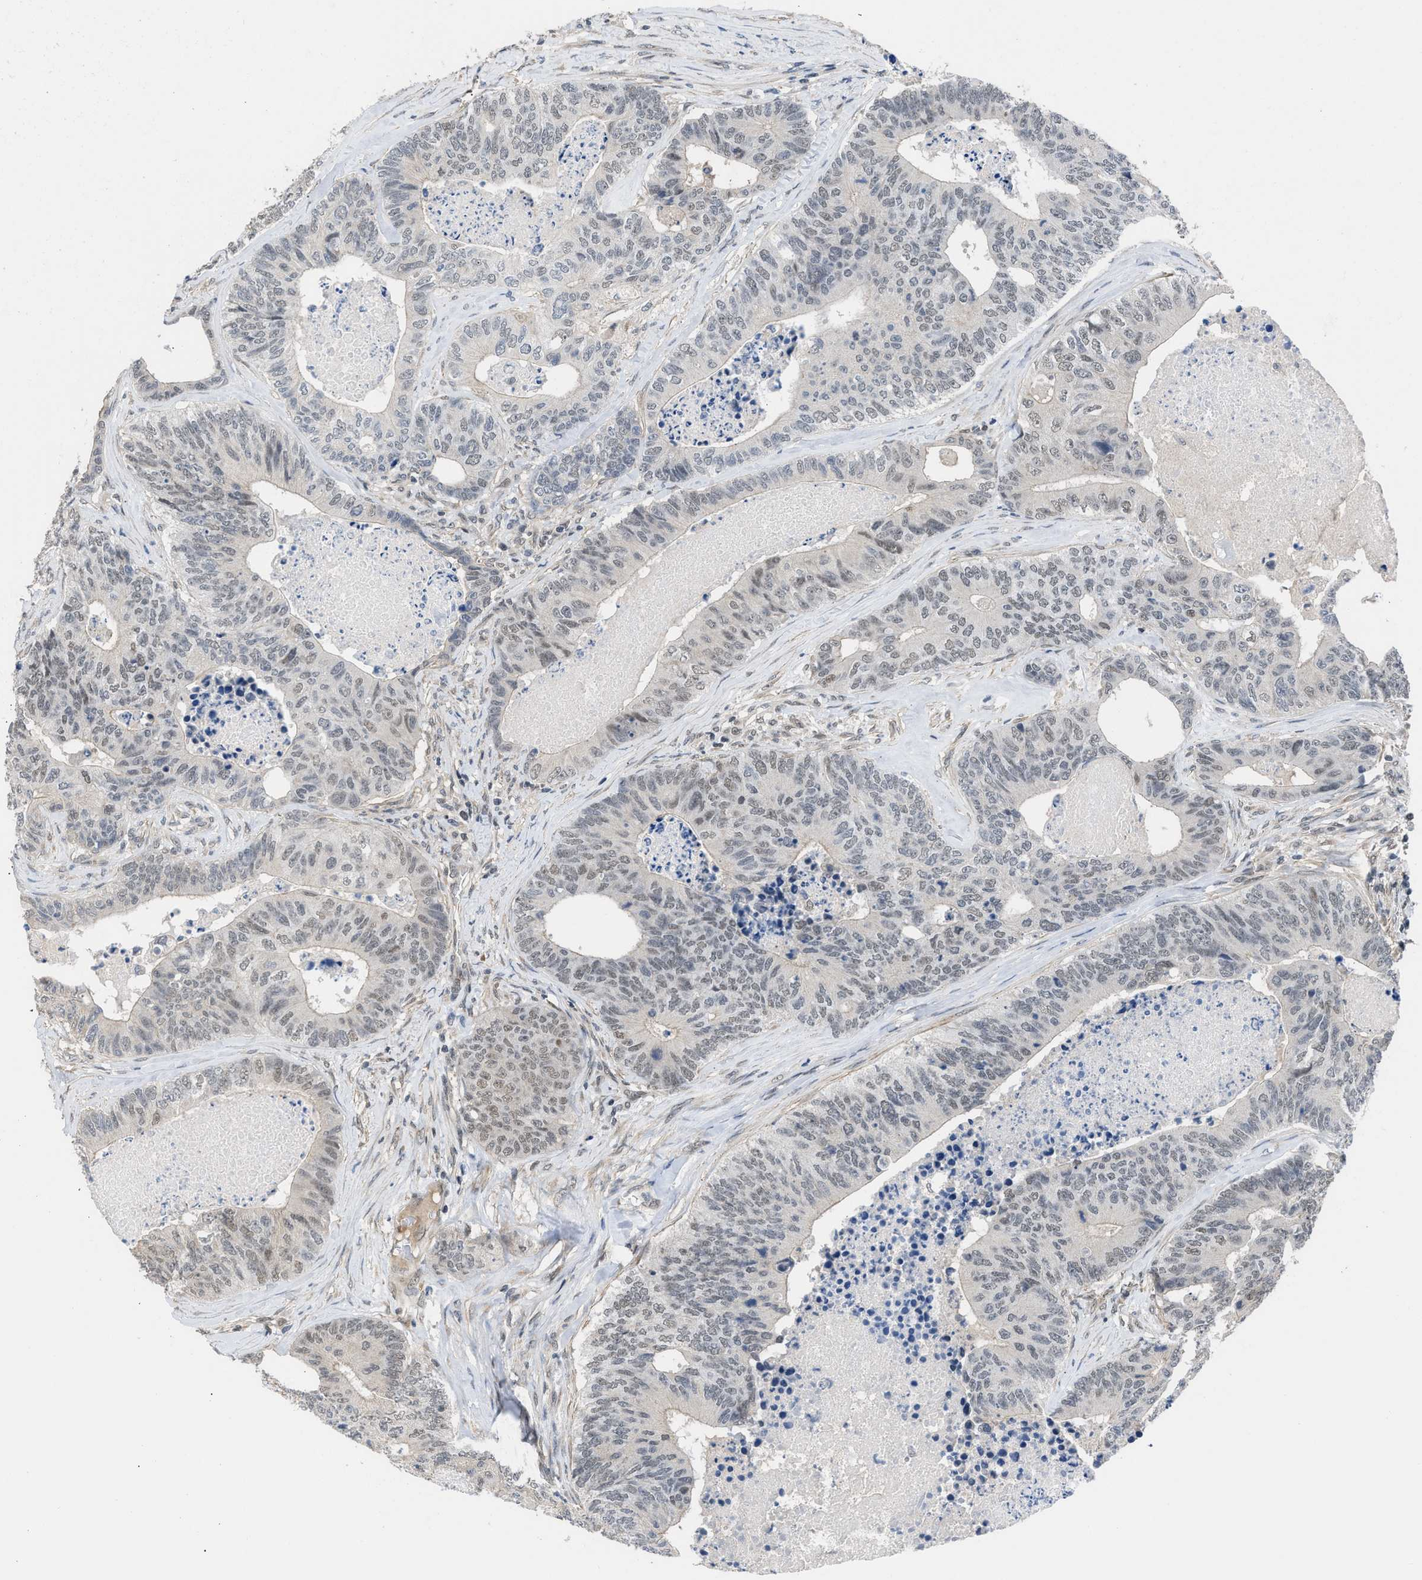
{"staining": {"intensity": "weak", "quantity": "25%-75%", "location": "nuclear"}, "tissue": "colorectal cancer", "cell_type": "Tumor cells", "image_type": "cancer", "snomed": [{"axis": "morphology", "description": "Adenocarcinoma, NOS"}, {"axis": "topography", "description": "Colon"}], "caption": "A micrograph of colorectal adenocarcinoma stained for a protein exhibits weak nuclear brown staining in tumor cells.", "gene": "TERF2IP", "patient": {"sex": "female", "age": 67}}